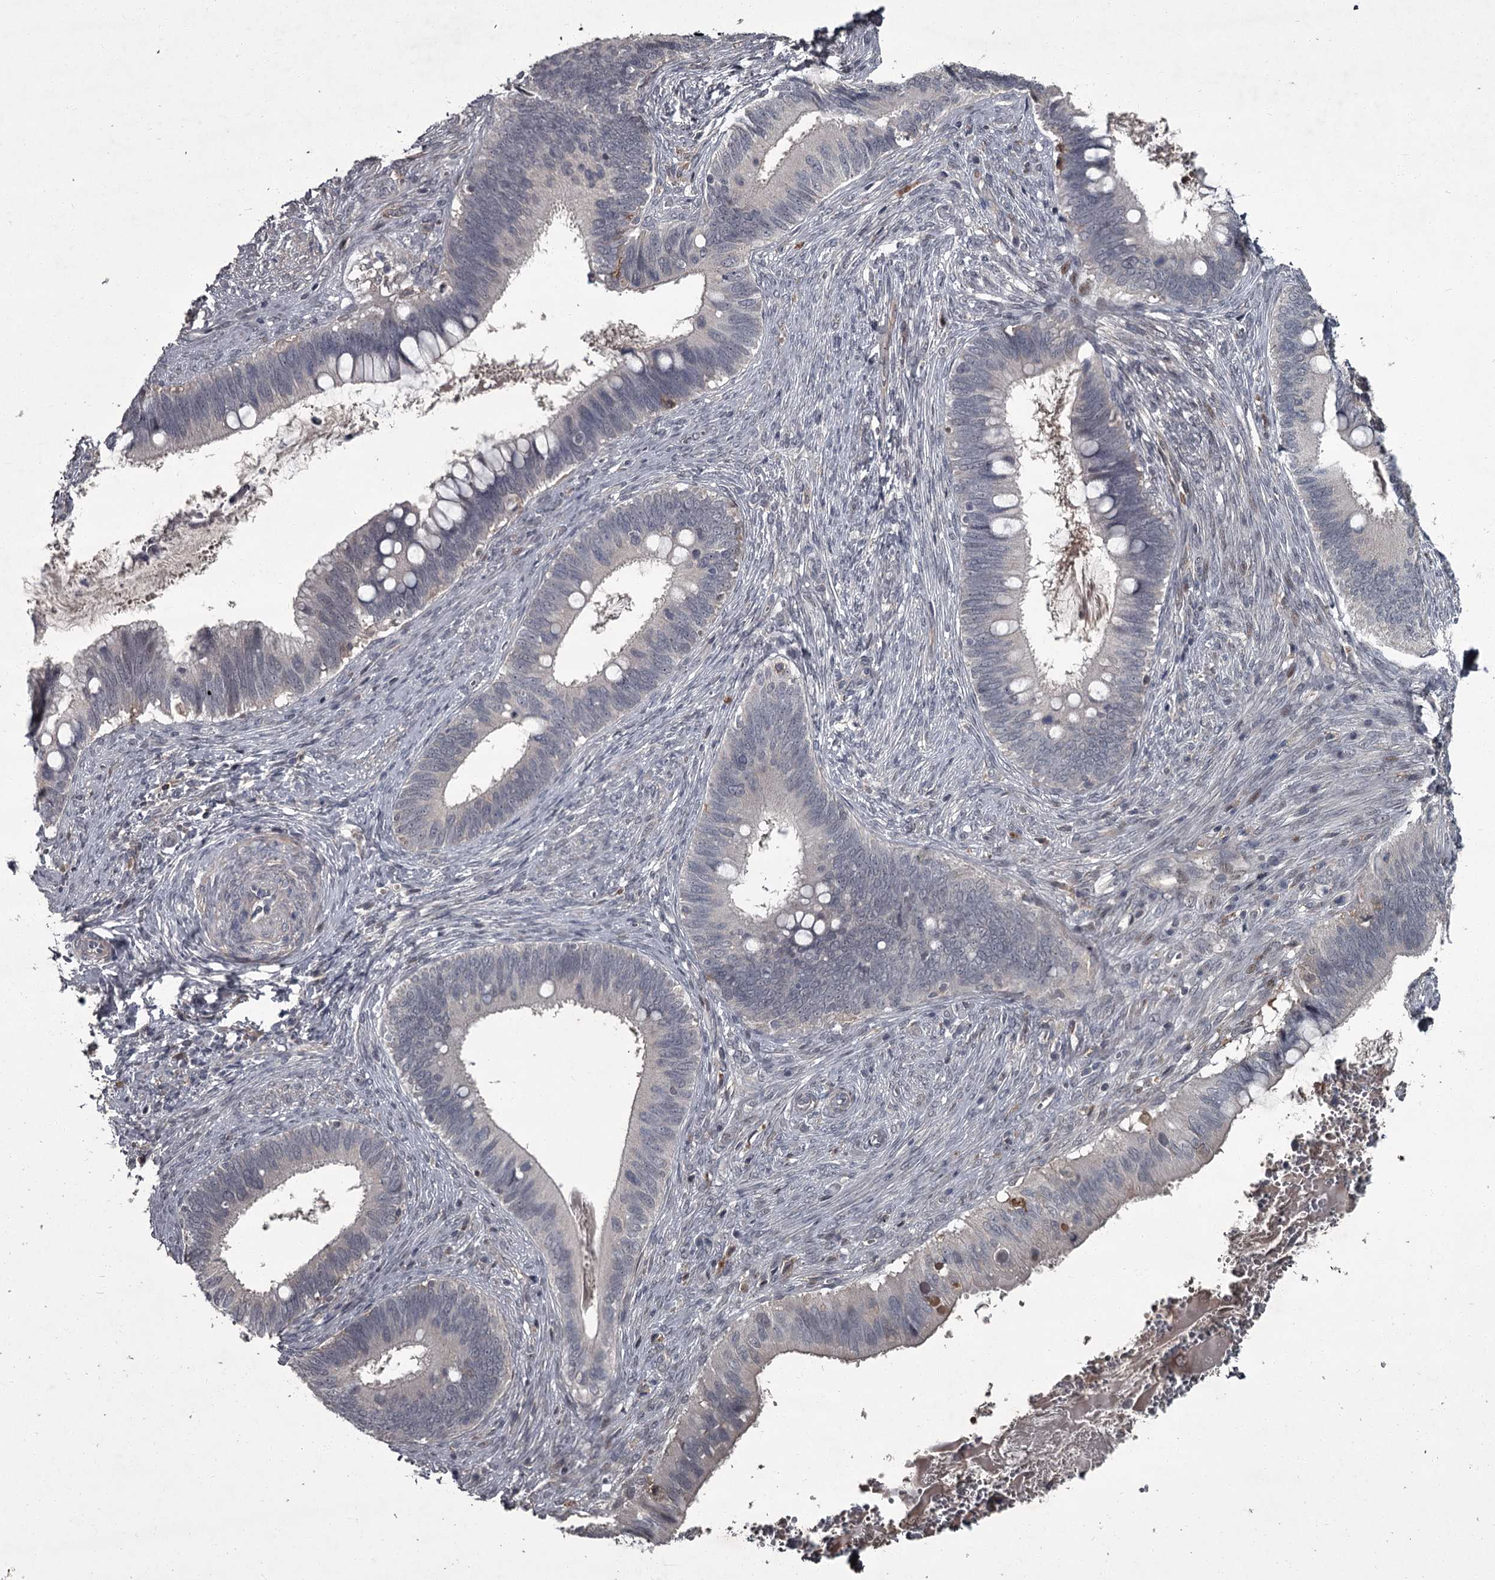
{"staining": {"intensity": "negative", "quantity": "none", "location": "none"}, "tissue": "cervical cancer", "cell_type": "Tumor cells", "image_type": "cancer", "snomed": [{"axis": "morphology", "description": "Adenocarcinoma, NOS"}, {"axis": "topography", "description": "Cervix"}], "caption": "The image demonstrates no staining of tumor cells in cervical cancer (adenocarcinoma). (IHC, brightfield microscopy, high magnification).", "gene": "FLVCR2", "patient": {"sex": "female", "age": 42}}